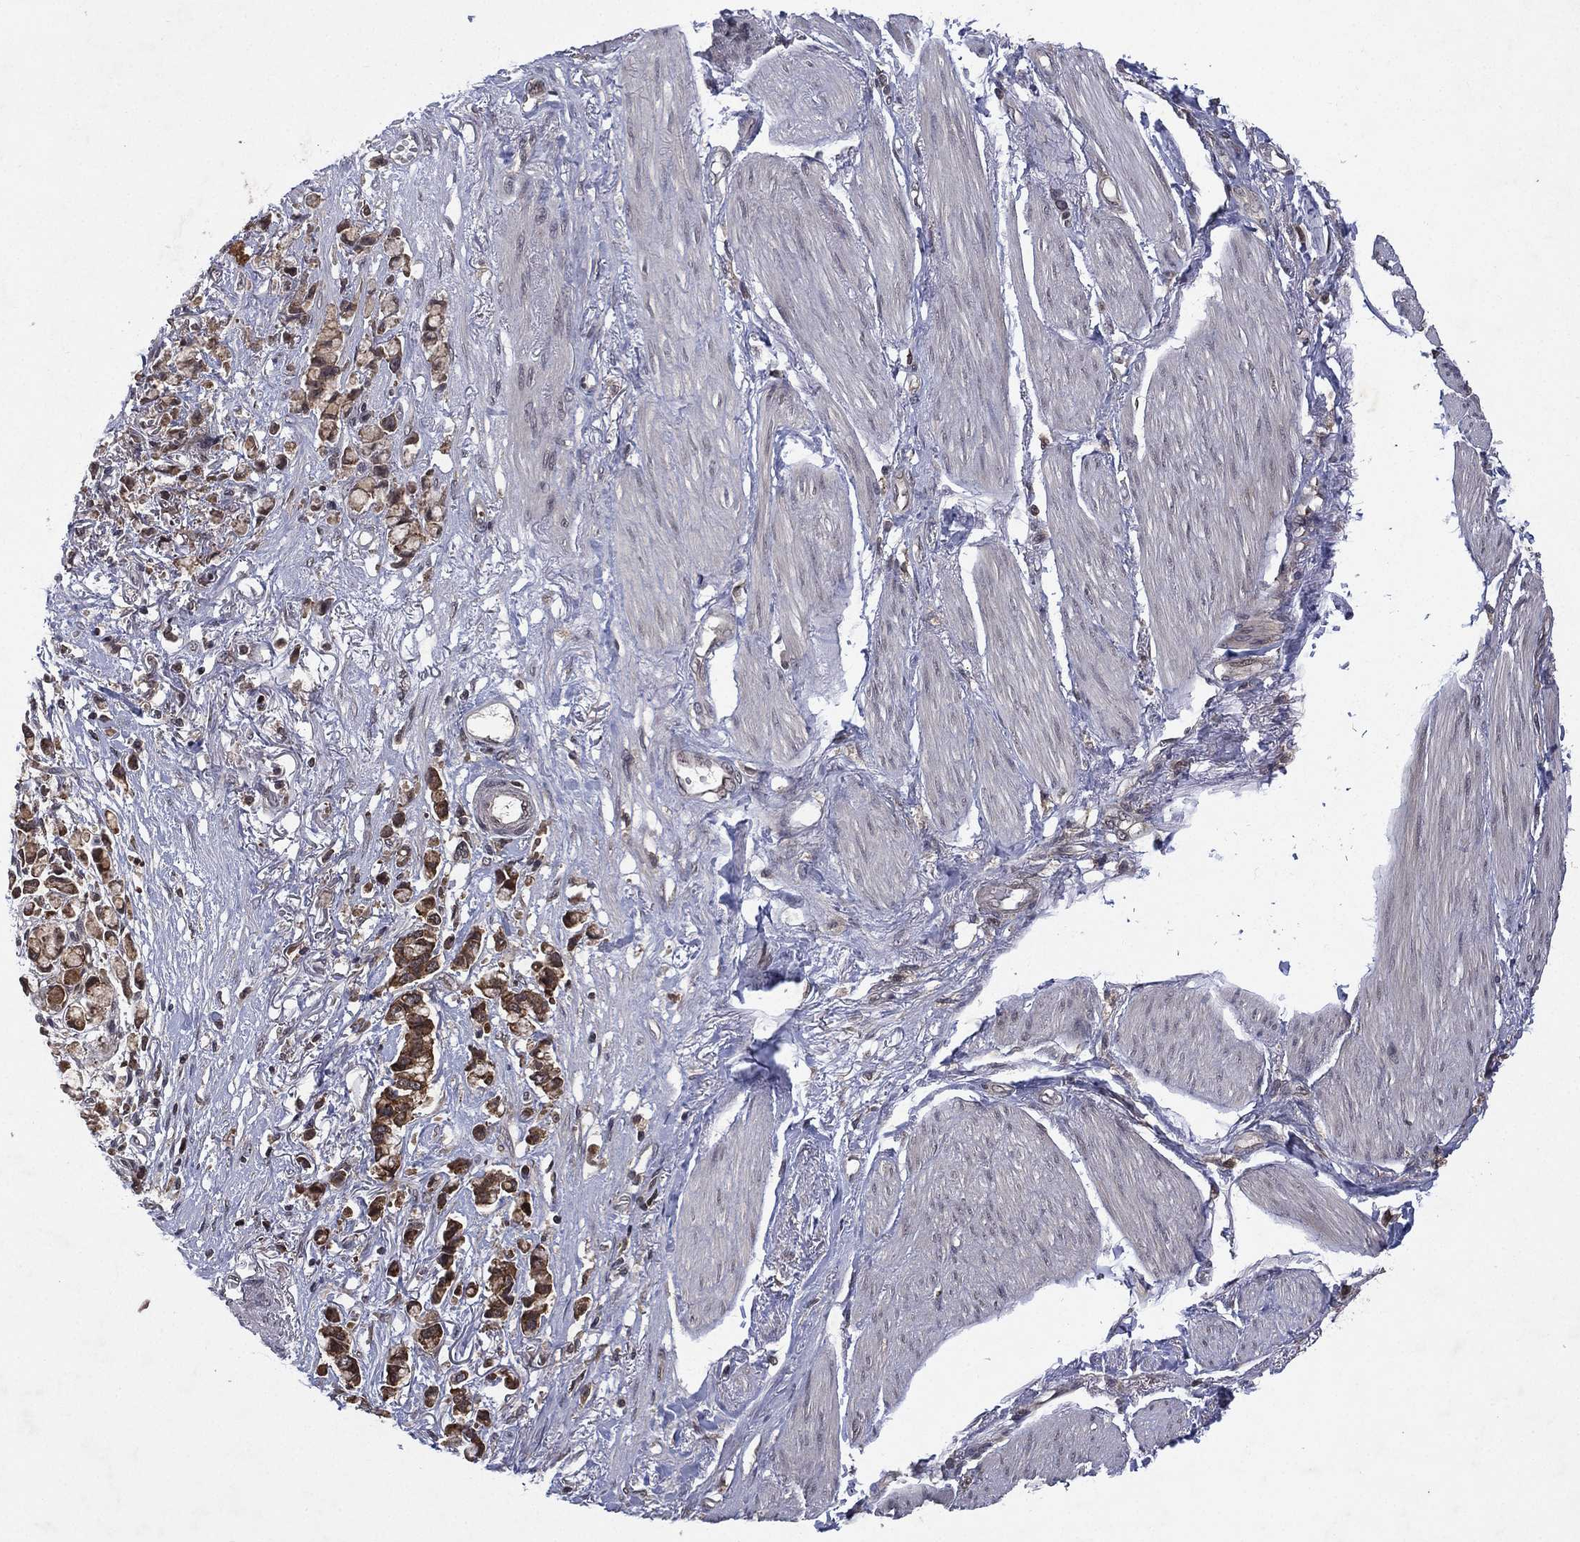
{"staining": {"intensity": "moderate", "quantity": ">75%", "location": "cytoplasmic/membranous"}, "tissue": "stomach cancer", "cell_type": "Tumor cells", "image_type": "cancer", "snomed": [{"axis": "morphology", "description": "Adenocarcinoma, NOS"}, {"axis": "topography", "description": "Stomach"}], "caption": "Tumor cells demonstrate medium levels of moderate cytoplasmic/membranous positivity in approximately >75% of cells in human stomach adenocarcinoma. The staining was performed using DAB (3,3'-diaminobenzidine), with brown indicating positive protein expression. Nuclei are stained blue with hematoxylin.", "gene": "ATG4B", "patient": {"sex": "female", "age": 81}}